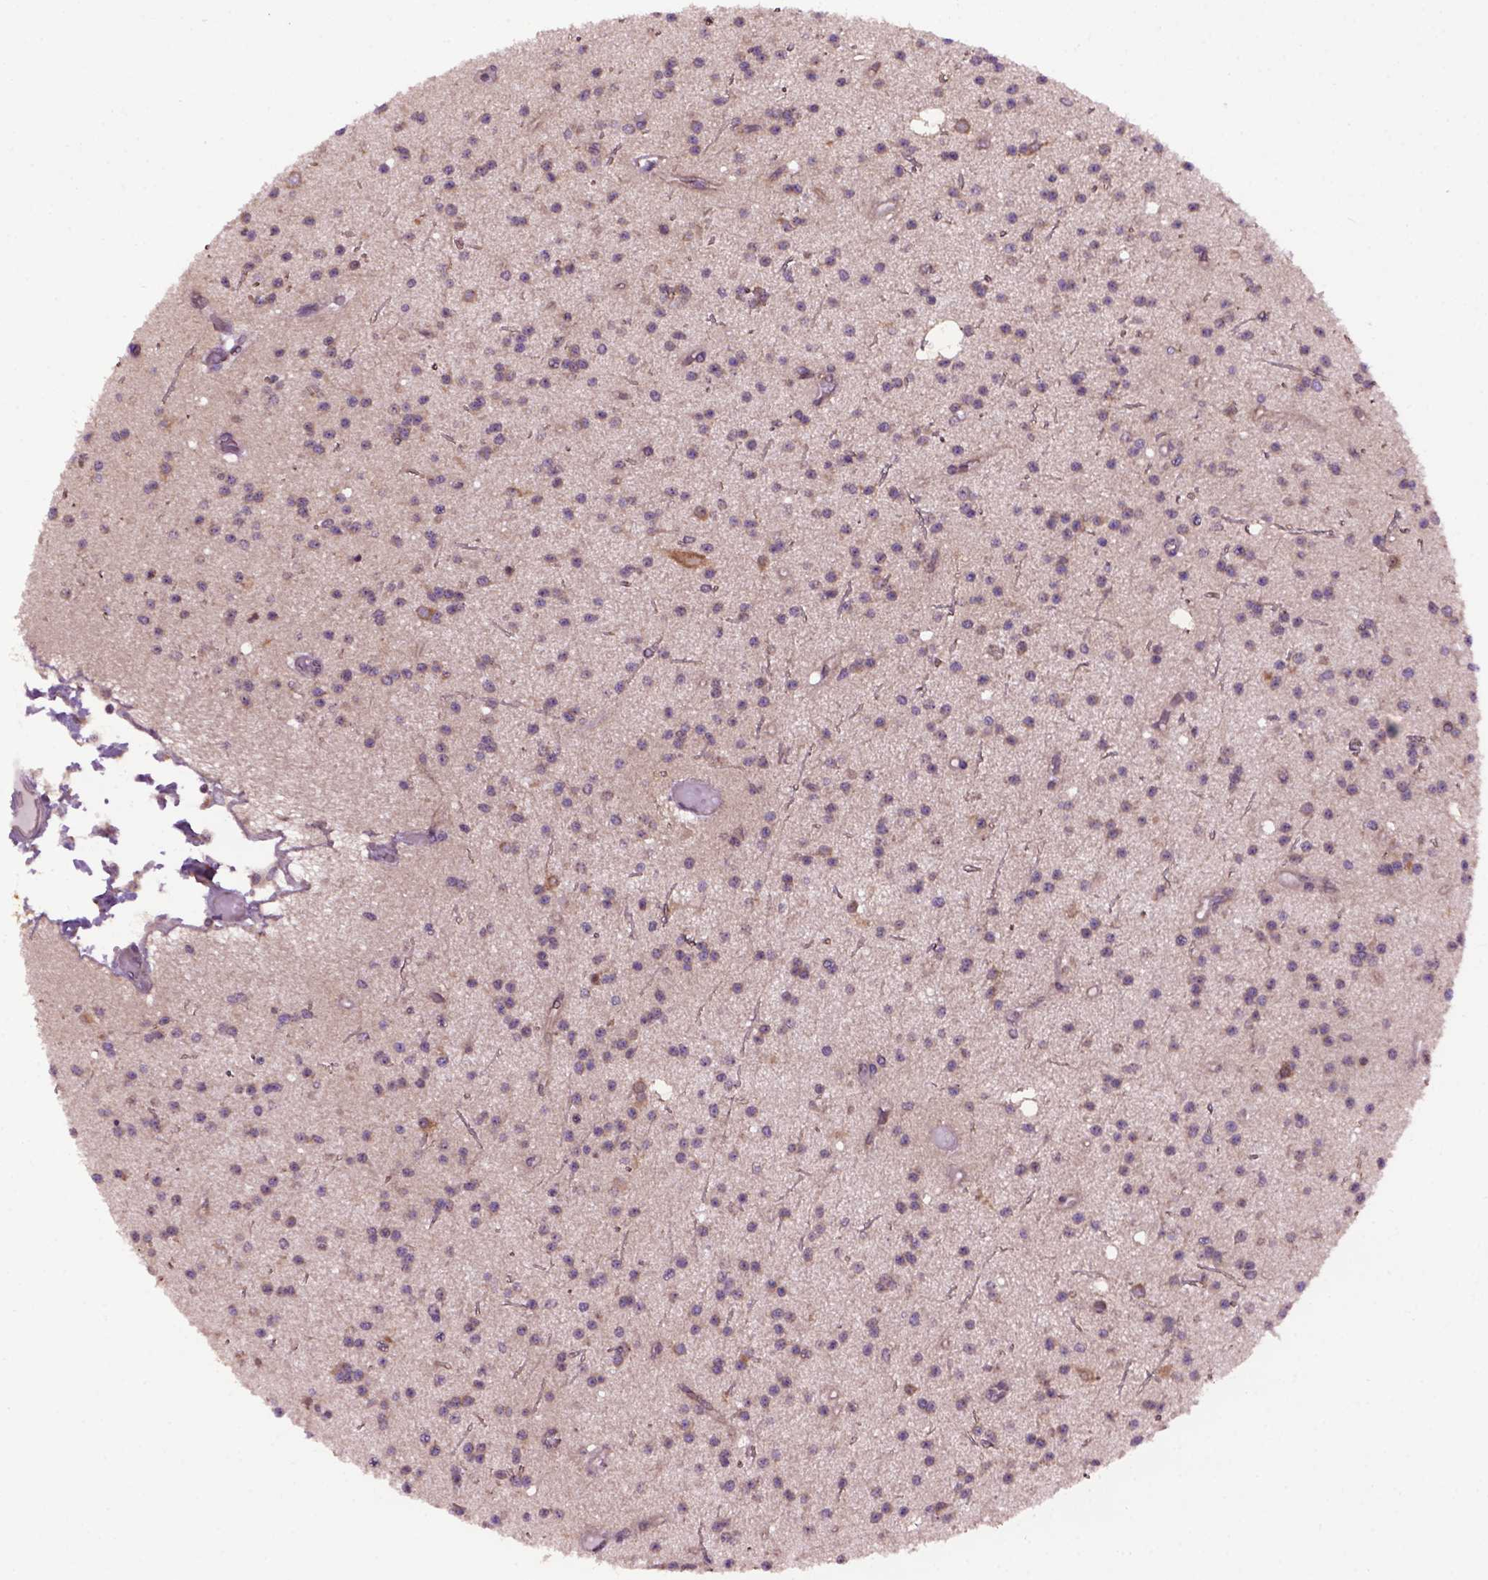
{"staining": {"intensity": "moderate", "quantity": "25%-75%", "location": "cytoplasmic/membranous"}, "tissue": "glioma", "cell_type": "Tumor cells", "image_type": "cancer", "snomed": [{"axis": "morphology", "description": "Glioma, malignant, Low grade"}, {"axis": "topography", "description": "Brain"}], "caption": "Moderate cytoplasmic/membranous staining is seen in approximately 25%-75% of tumor cells in low-grade glioma (malignant).", "gene": "WDR48", "patient": {"sex": "male", "age": 27}}